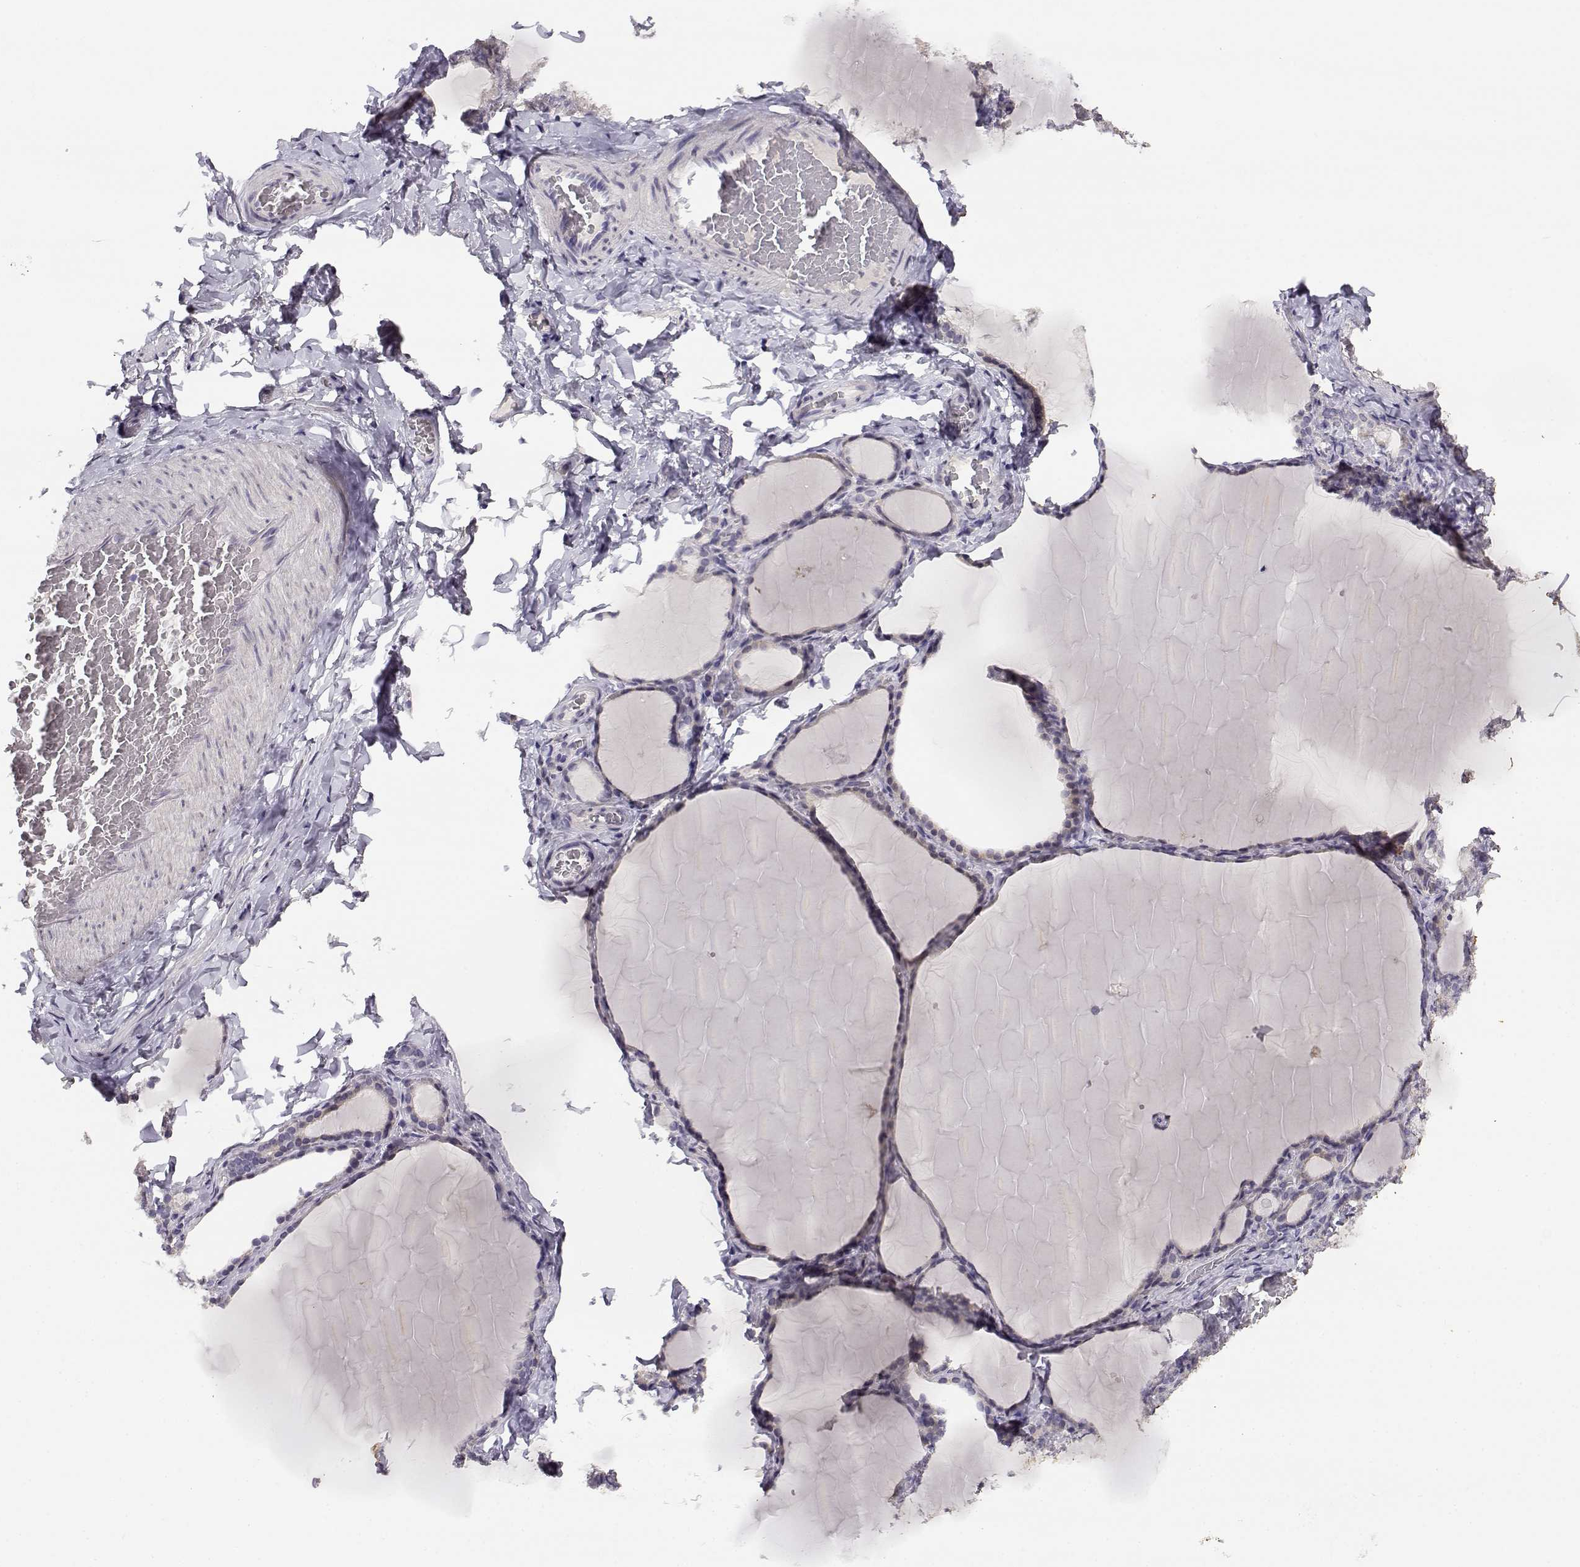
{"staining": {"intensity": "negative", "quantity": "none", "location": "none"}, "tissue": "thyroid gland", "cell_type": "Glandular cells", "image_type": "normal", "snomed": [{"axis": "morphology", "description": "Normal tissue, NOS"}, {"axis": "morphology", "description": "Hyperplasia, NOS"}, {"axis": "topography", "description": "Thyroid gland"}], "caption": "The histopathology image shows no staining of glandular cells in normal thyroid gland.", "gene": "RHOXF2", "patient": {"sex": "female", "age": 27}}